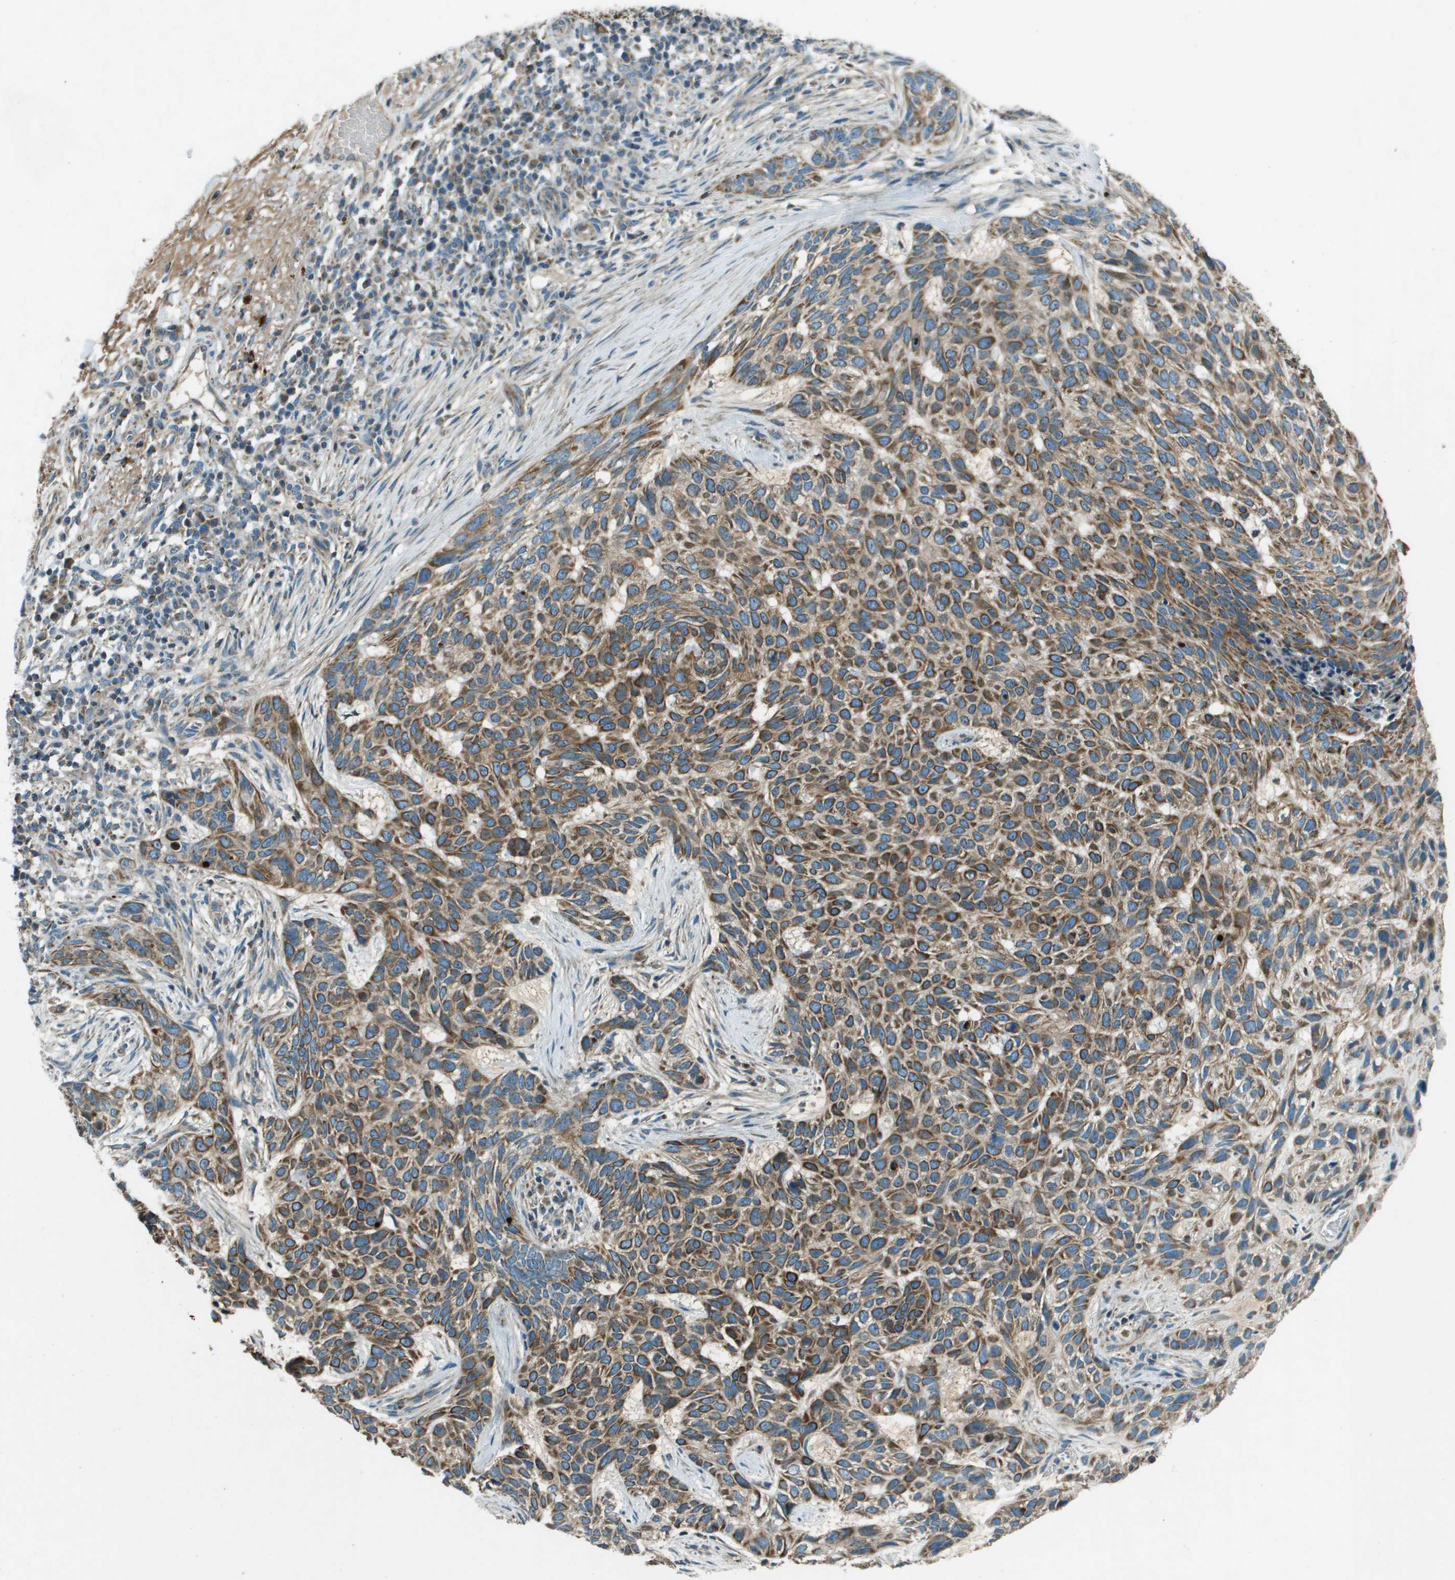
{"staining": {"intensity": "moderate", "quantity": ">75%", "location": "cytoplasmic/membranous"}, "tissue": "skin cancer", "cell_type": "Tumor cells", "image_type": "cancer", "snomed": [{"axis": "morphology", "description": "Normal tissue, NOS"}, {"axis": "morphology", "description": "Basal cell carcinoma"}, {"axis": "topography", "description": "Skin"}], "caption": "Skin cancer stained with IHC exhibits moderate cytoplasmic/membranous expression in about >75% of tumor cells.", "gene": "MIGA1", "patient": {"sex": "male", "age": 79}}